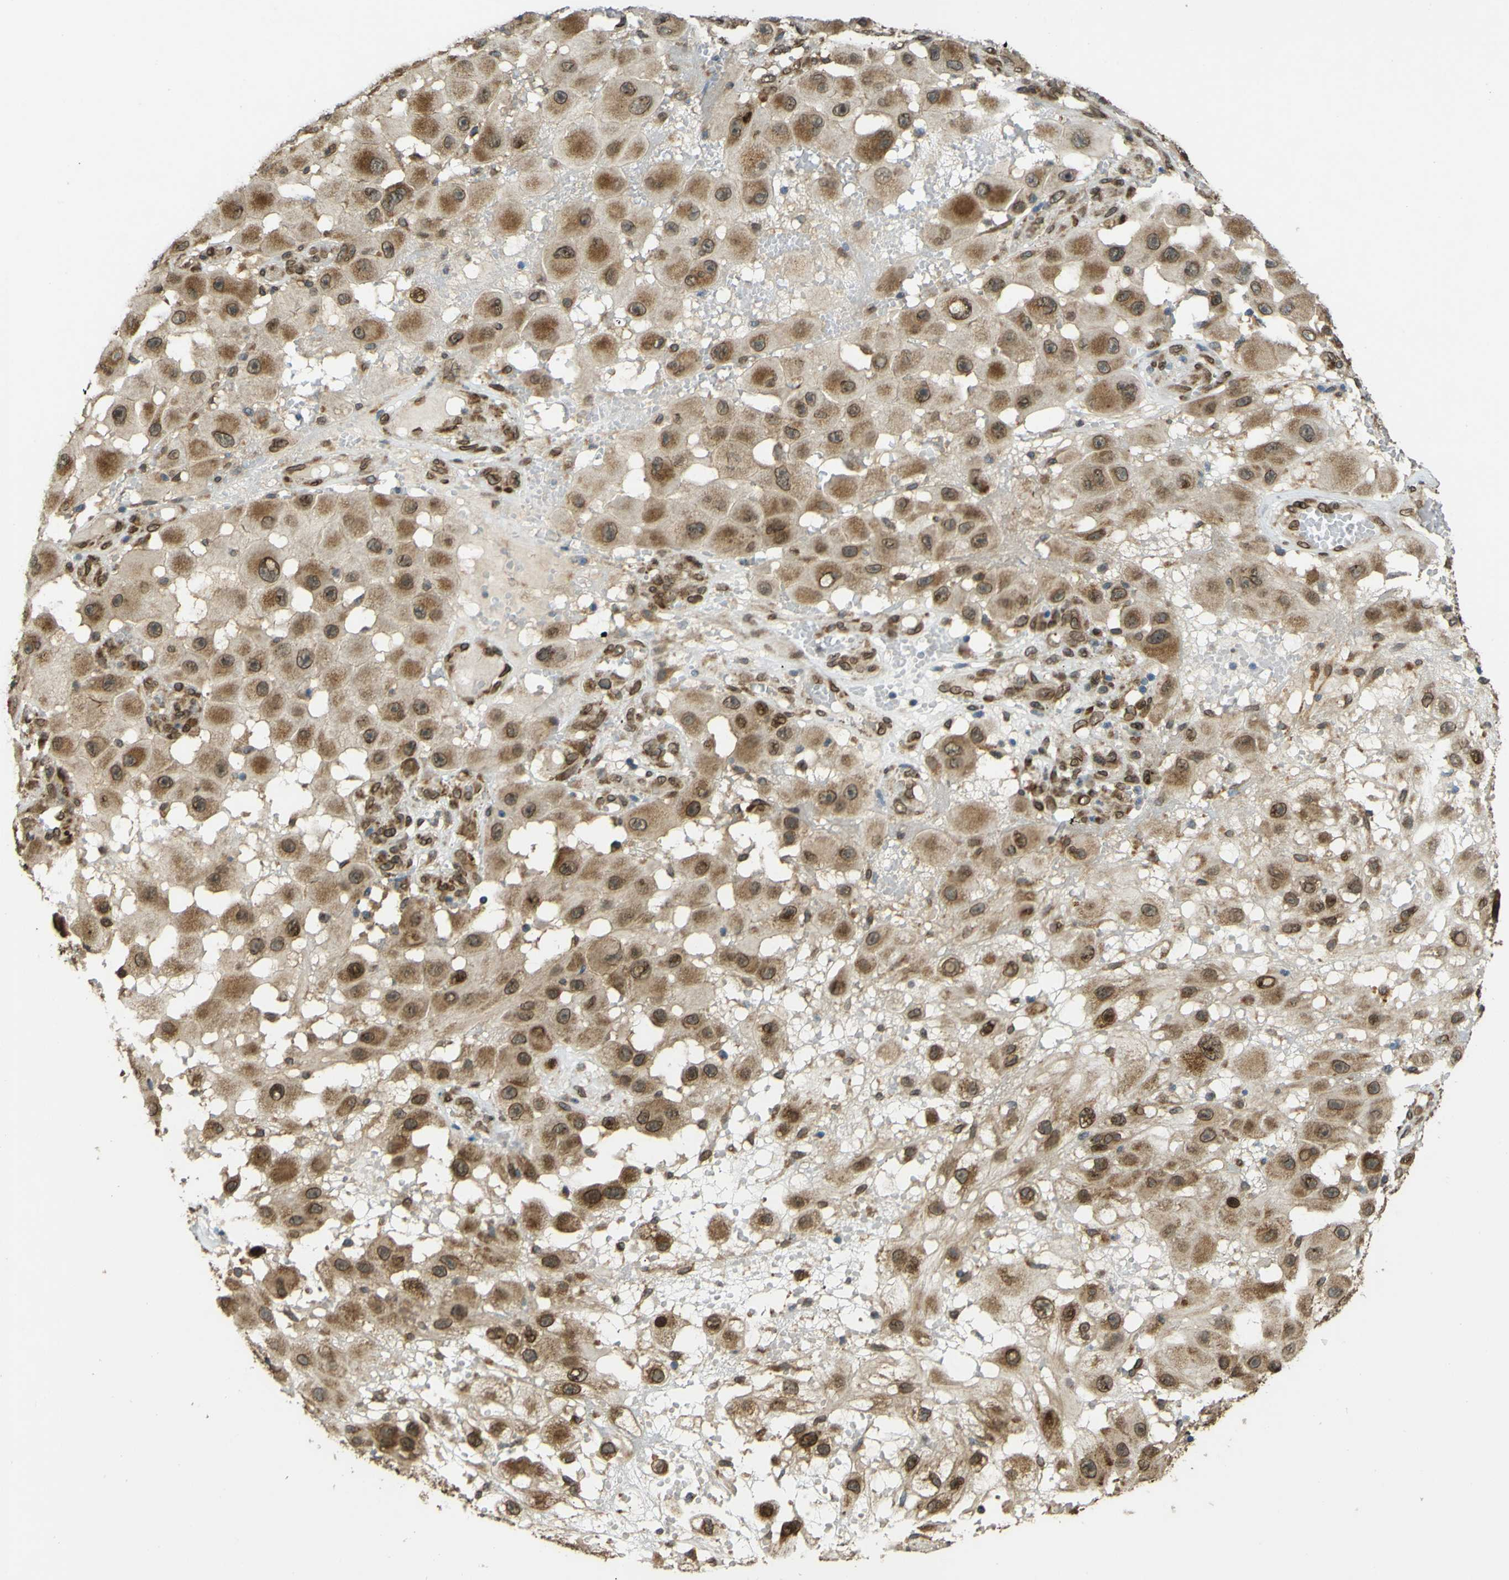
{"staining": {"intensity": "moderate", "quantity": ">75%", "location": "cytoplasmic/membranous,nuclear"}, "tissue": "melanoma", "cell_type": "Tumor cells", "image_type": "cancer", "snomed": [{"axis": "morphology", "description": "Malignant melanoma, NOS"}, {"axis": "topography", "description": "Skin"}], "caption": "Tumor cells reveal moderate cytoplasmic/membranous and nuclear positivity in about >75% of cells in melanoma.", "gene": "GALNT1", "patient": {"sex": "female", "age": 81}}